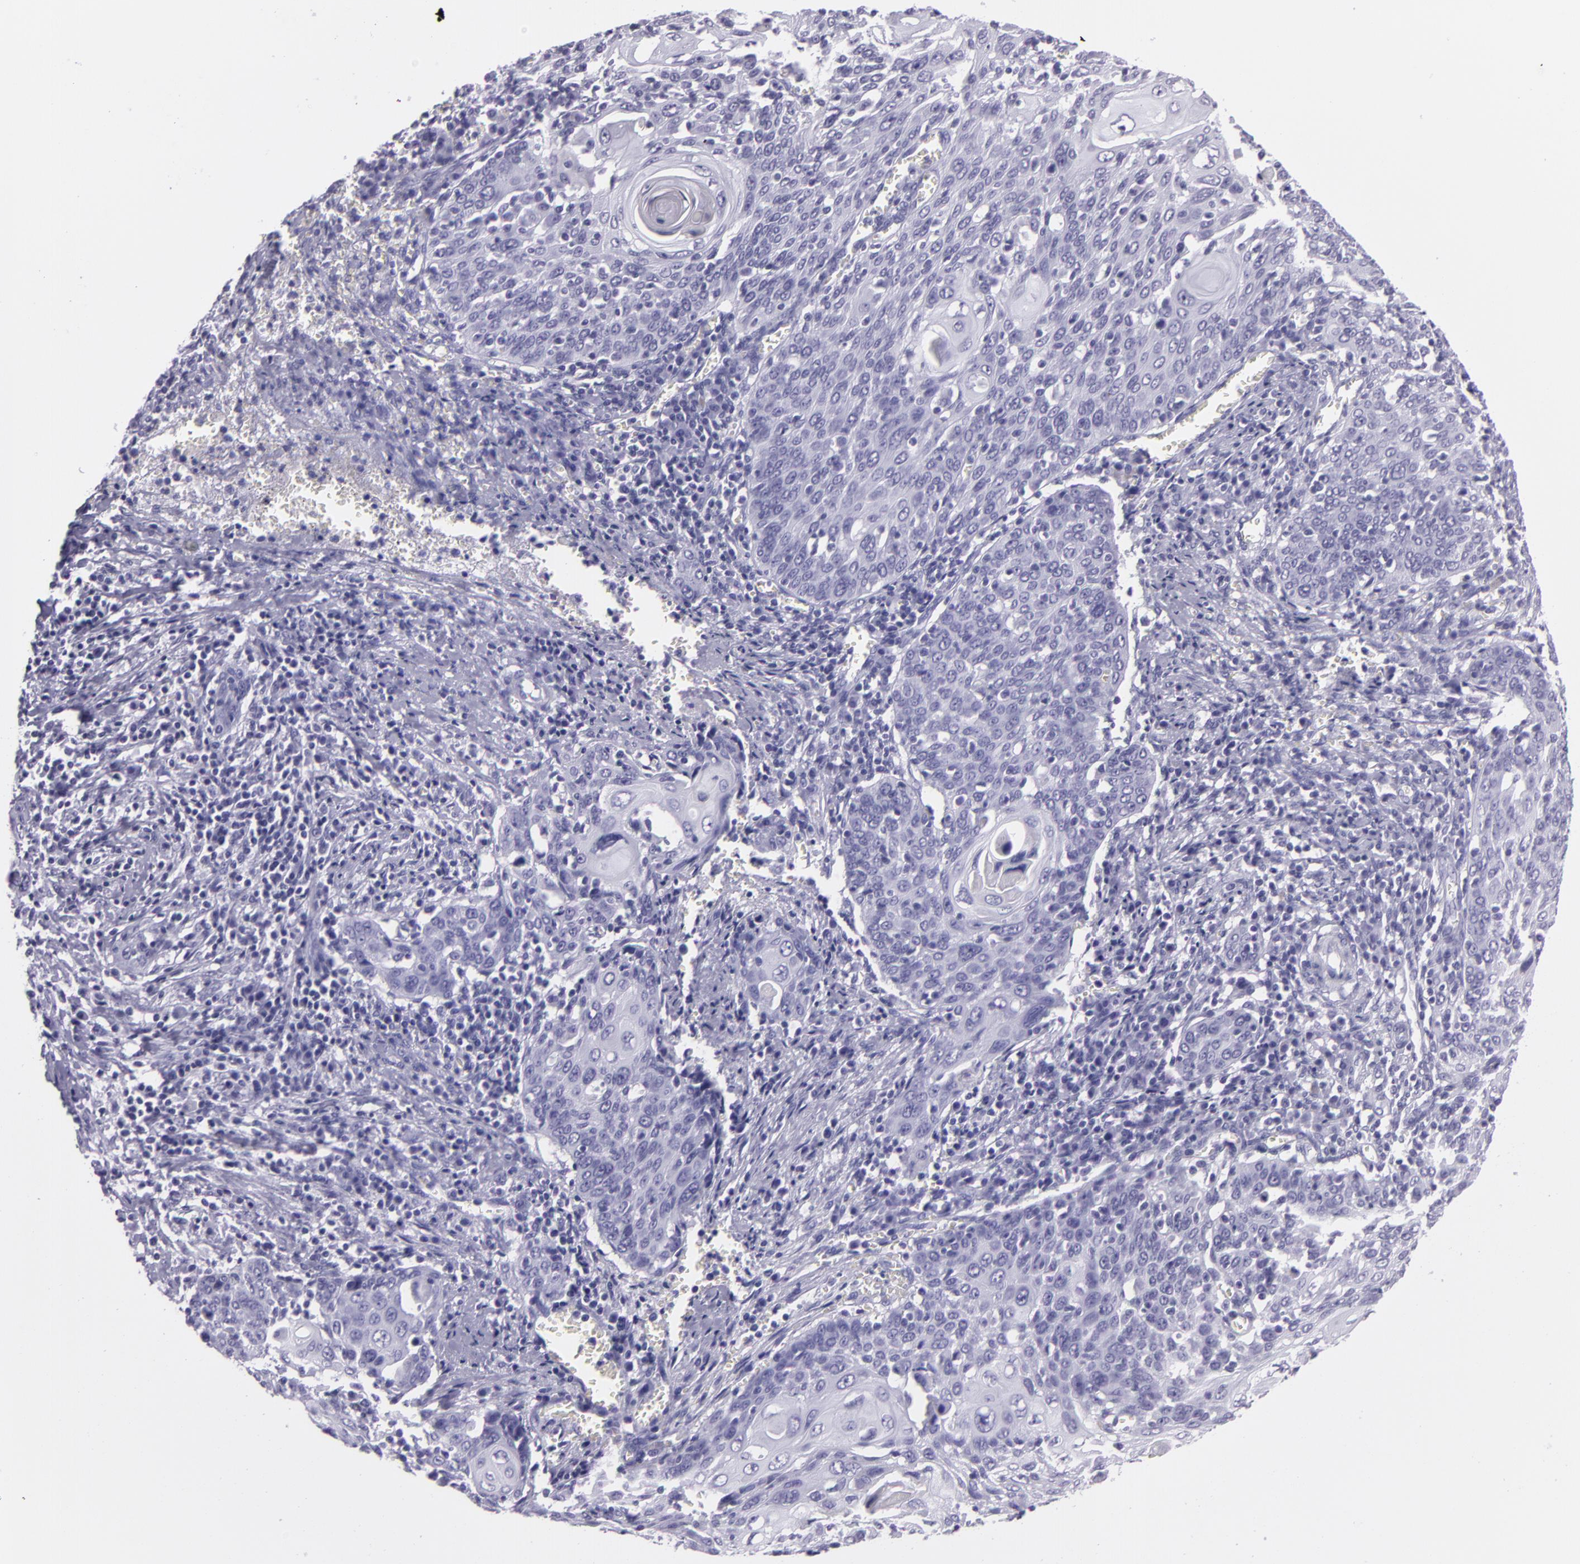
{"staining": {"intensity": "negative", "quantity": "none", "location": "none"}, "tissue": "cervical cancer", "cell_type": "Tumor cells", "image_type": "cancer", "snomed": [{"axis": "morphology", "description": "Squamous cell carcinoma, NOS"}, {"axis": "topography", "description": "Cervix"}], "caption": "This is an immunohistochemistry (IHC) photomicrograph of cervical cancer. There is no staining in tumor cells.", "gene": "MUC6", "patient": {"sex": "female", "age": 54}}